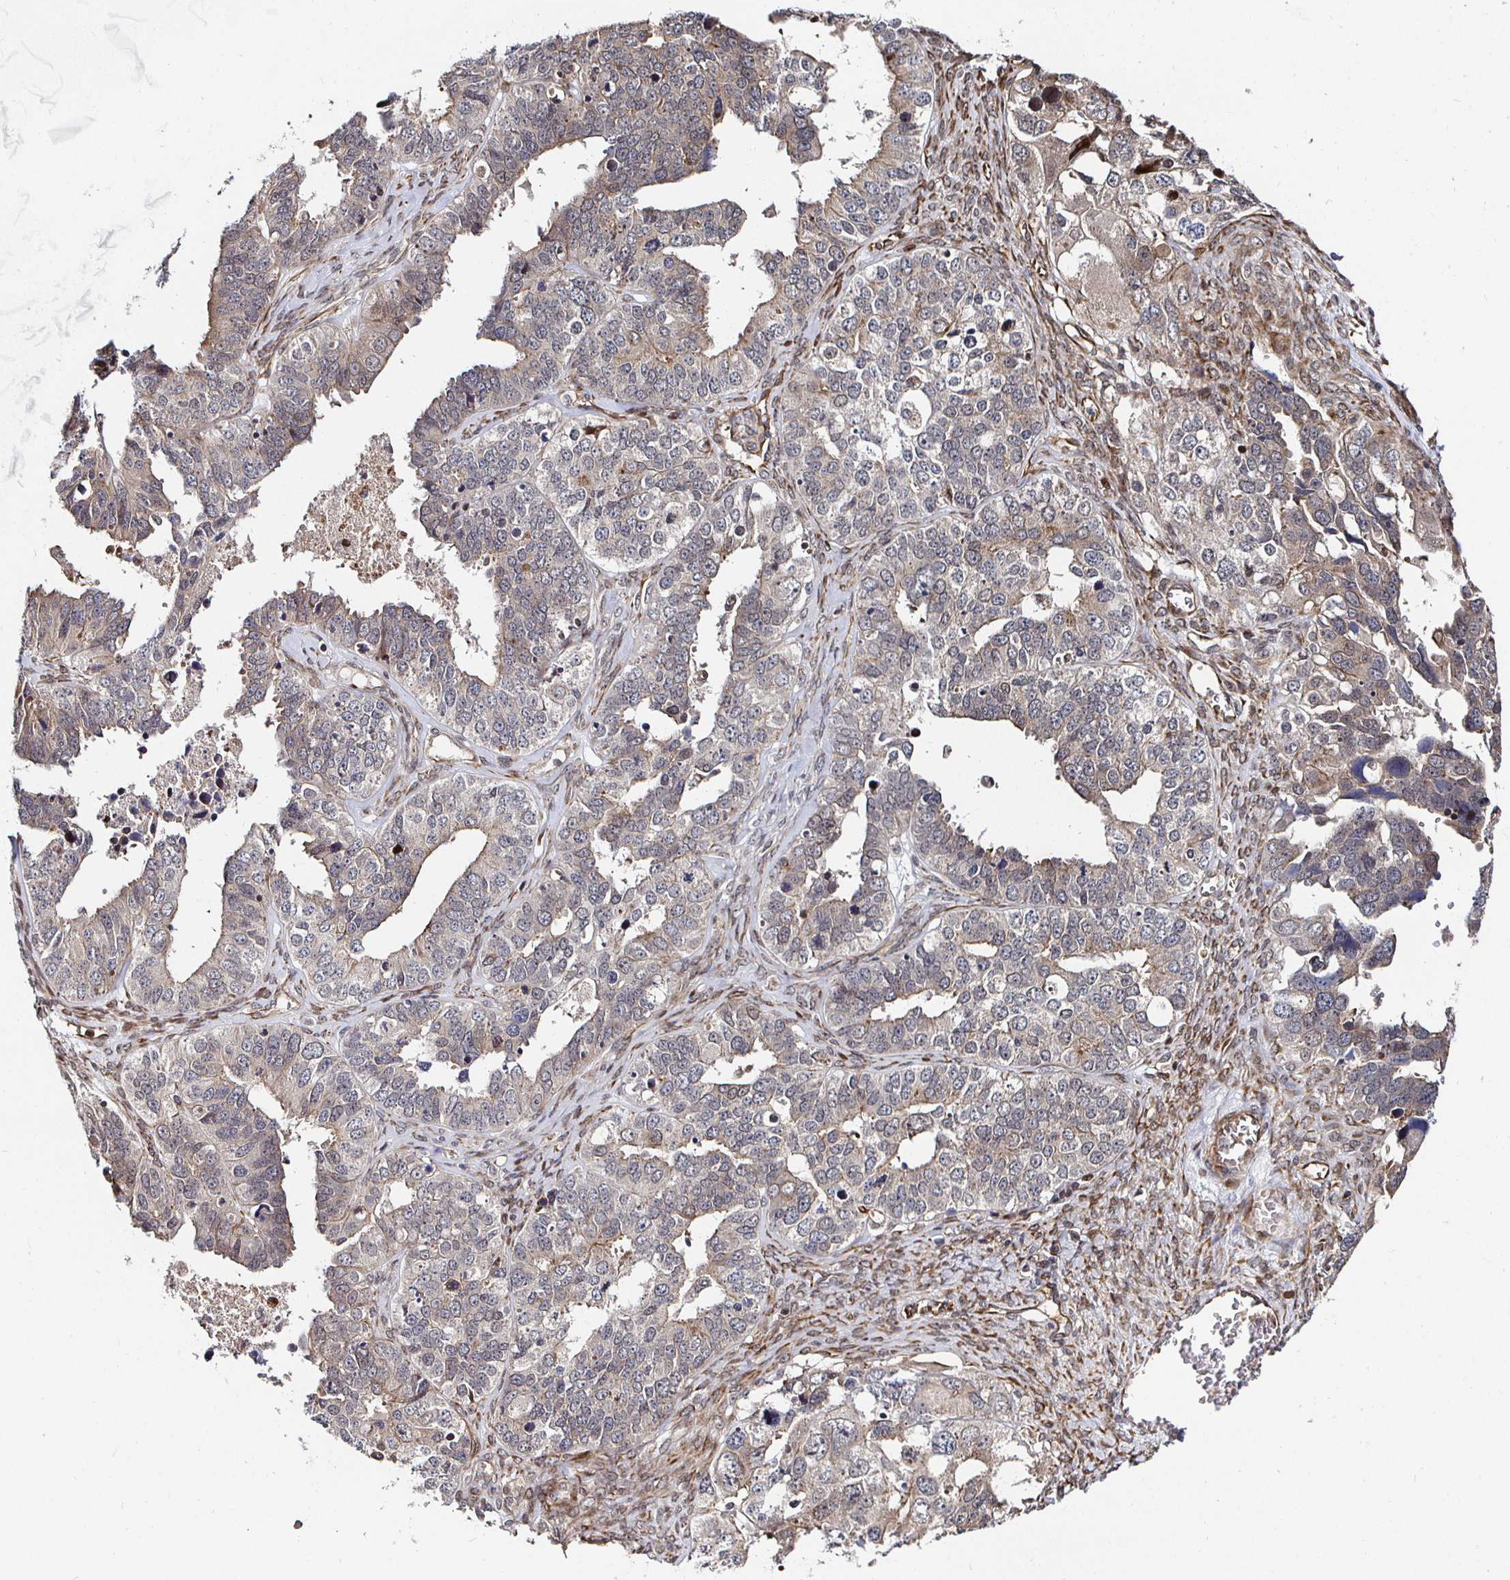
{"staining": {"intensity": "weak", "quantity": "25%-75%", "location": "cytoplasmic/membranous"}, "tissue": "ovarian cancer", "cell_type": "Tumor cells", "image_type": "cancer", "snomed": [{"axis": "morphology", "description": "Cystadenocarcinoma, serous, NOS"}, {"axis": "topography", "description": "Ovary"}], "caption": "The image displays a brown stain indicating the presence of a protein in the cytoplasmic/membranous of tumor cells in ovarian cancer.", "gene": "TBKBP1", "patient": {"sex": "female", "age": 76}}